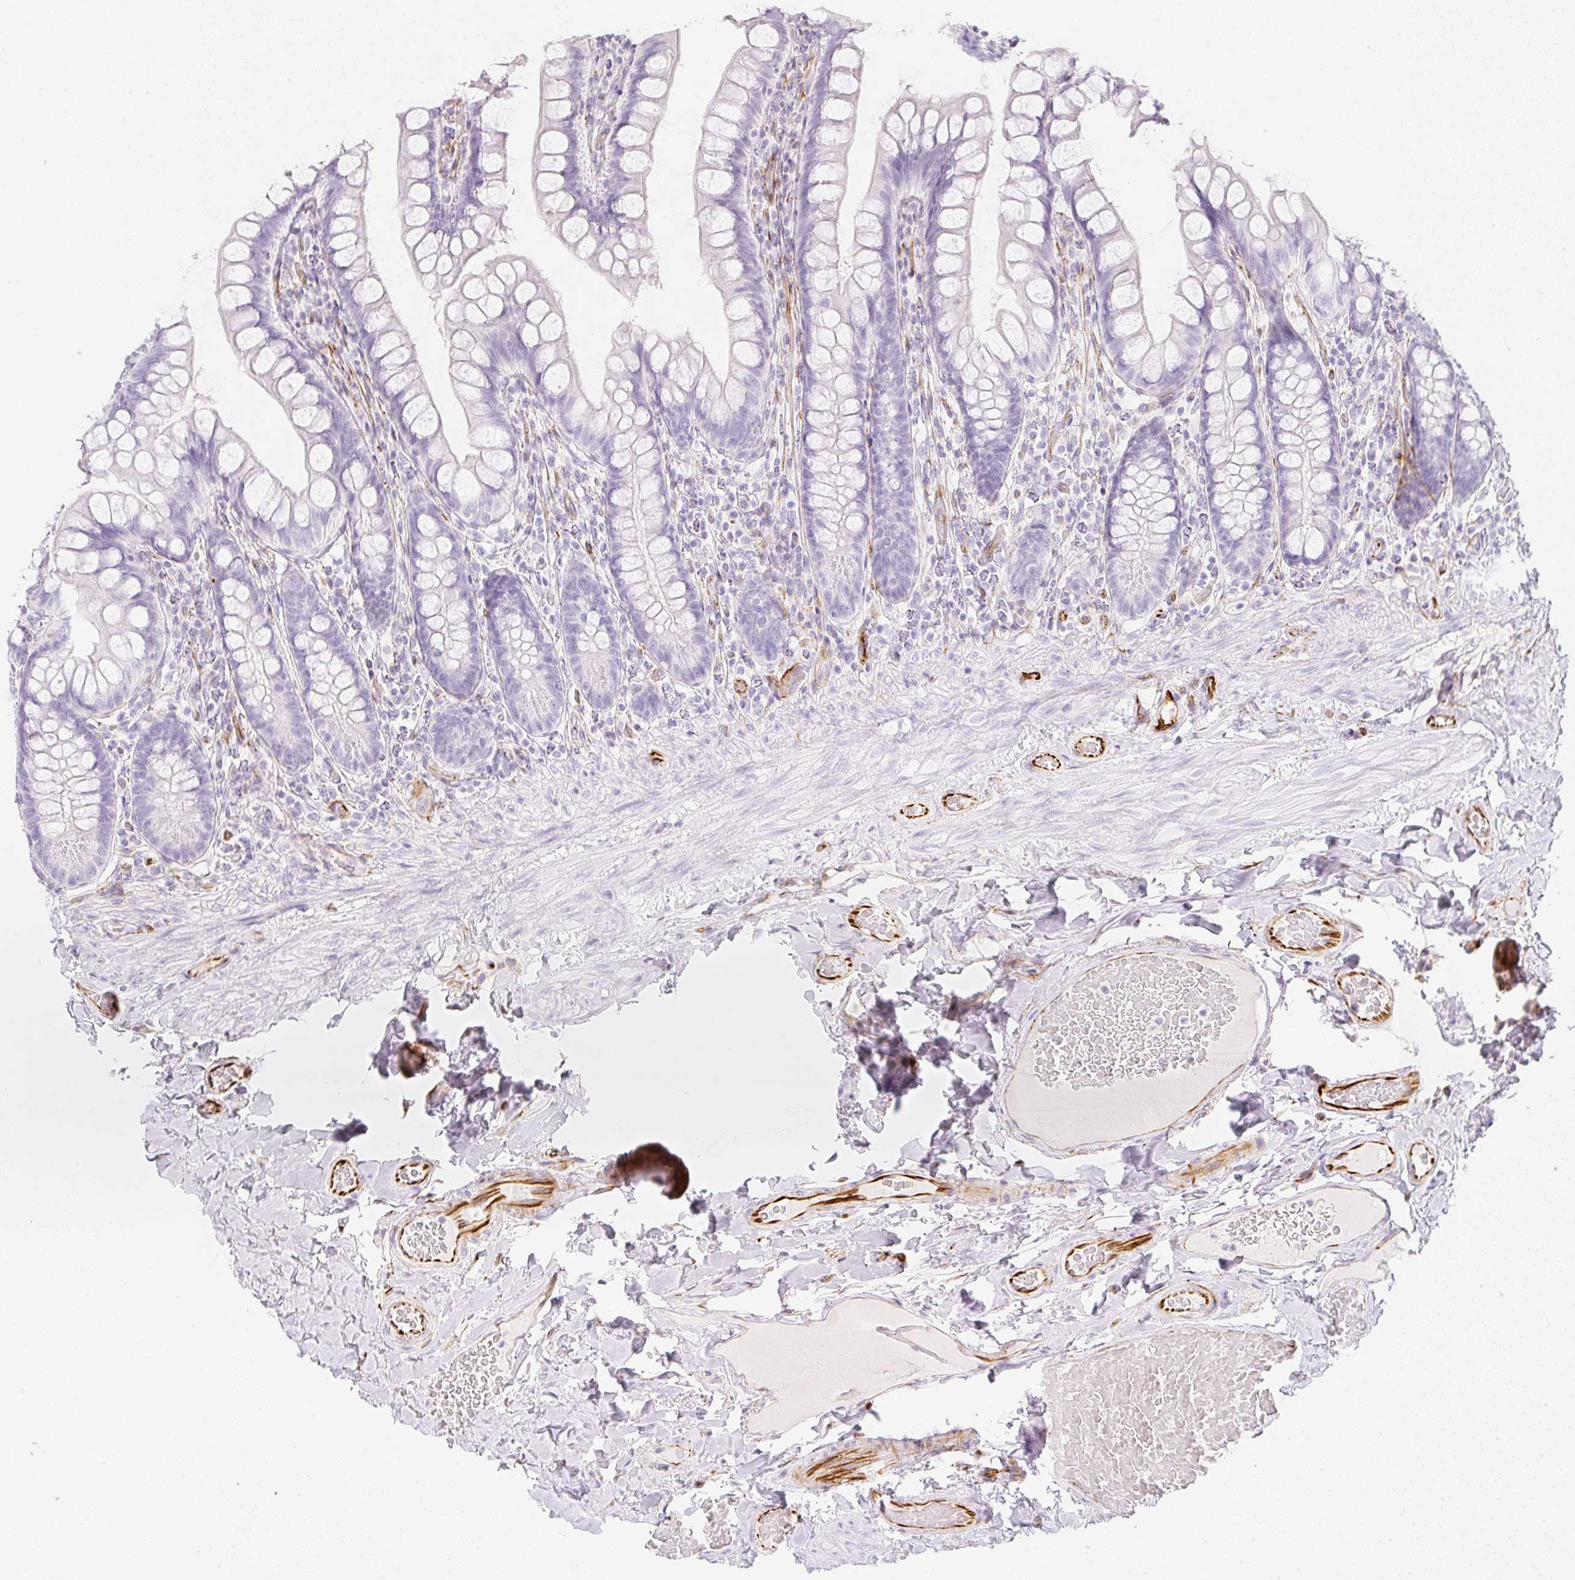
{"staining": {"intensity": "negative", "quantity": "none", "location": "none"}, "tissue": "small intestine", "cell_type": "Glandular cells", "image_type": "normal", "snomed": [{"axis": "morphology", "description": "Normal tissue, NOS"}, {"axis": "topography", "description": "Small intestine"}], "caption": "Small intestine stained for a protein using immunohistochemistry displays no staining glandular cells.", "gene": "ZNF689", "patient": {"sex": "male", "age": 70}}